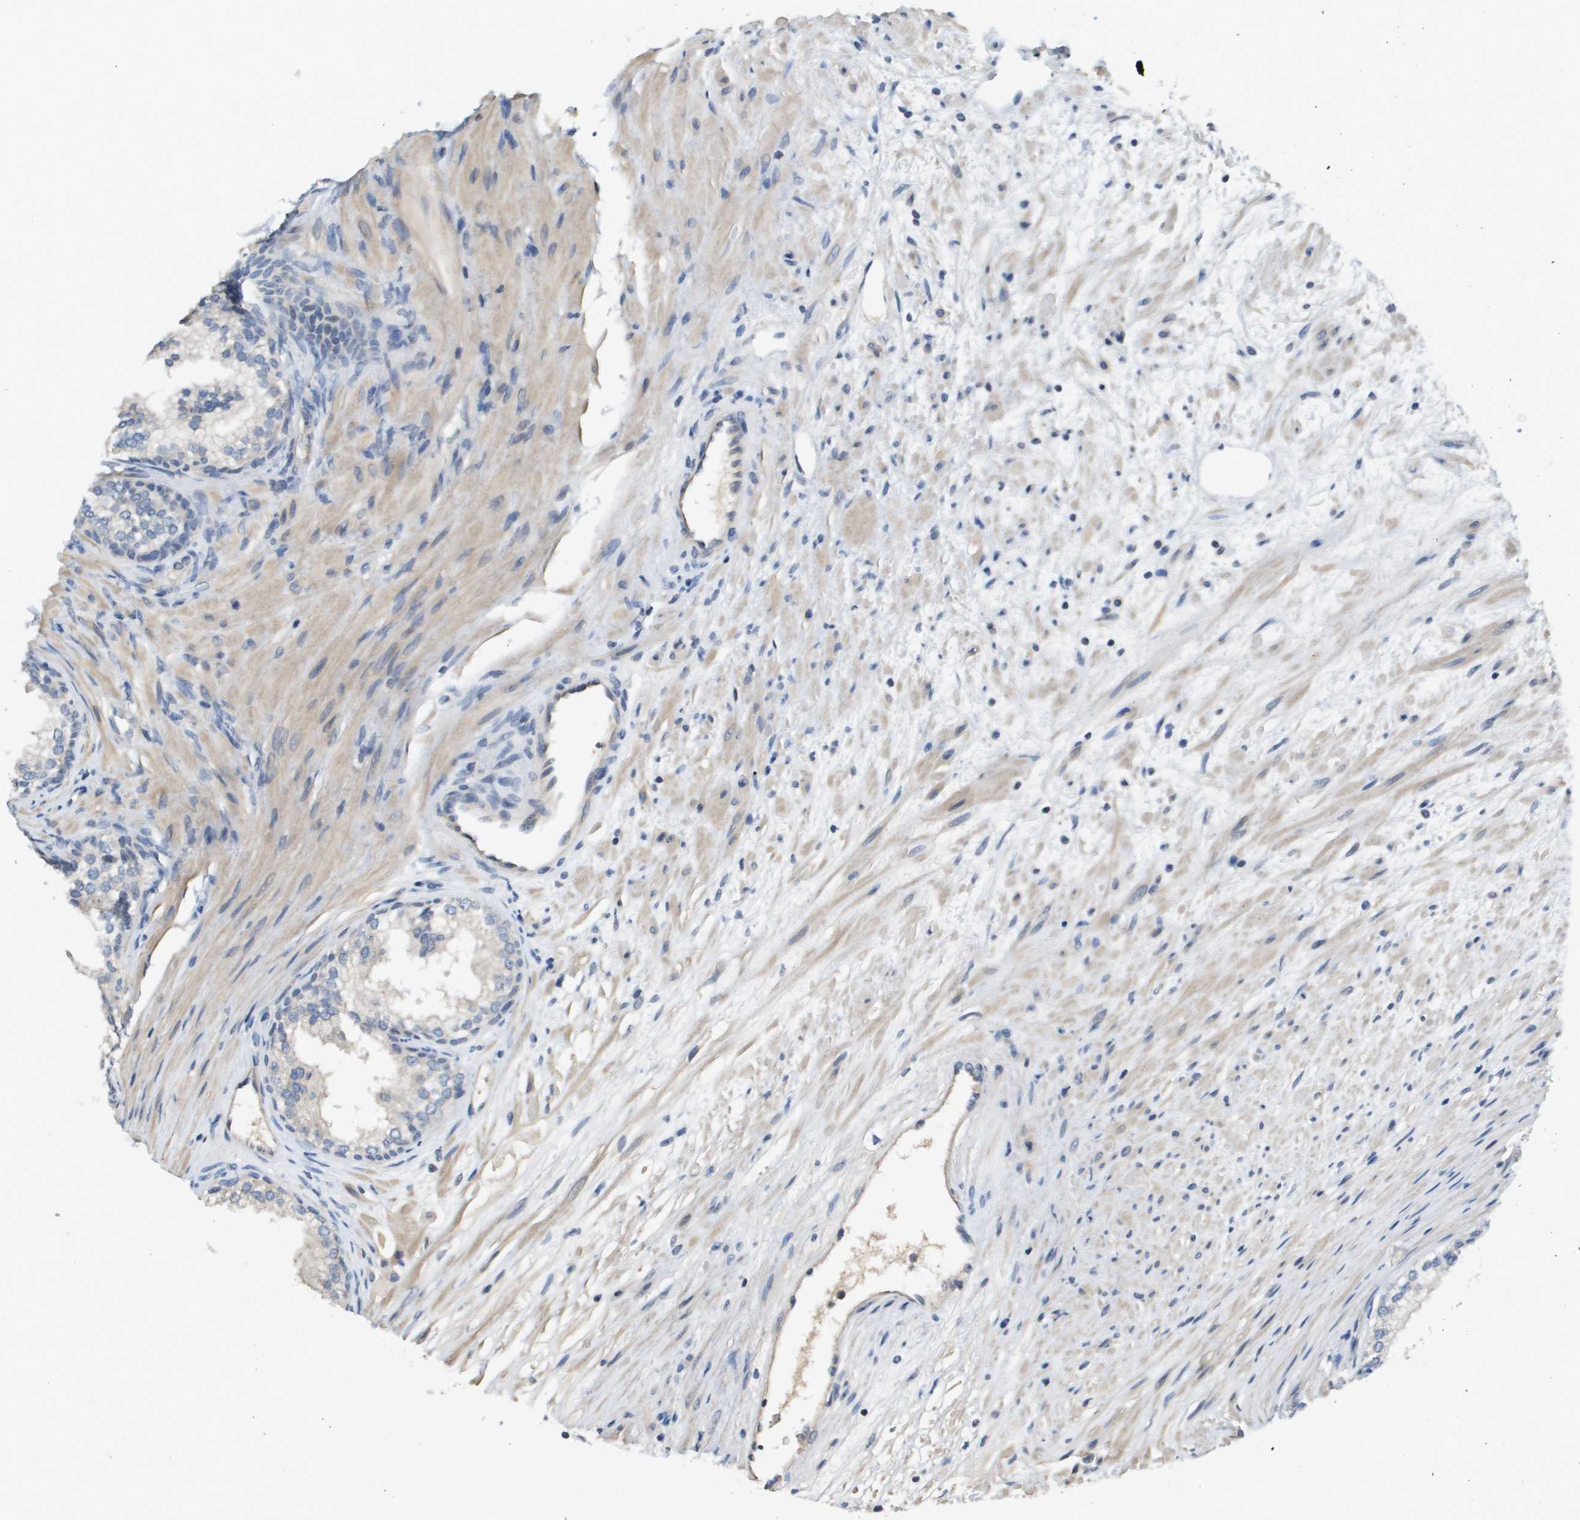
{"staining": {"intensity": "weak", "quantity": "<25%", "location": "cytoplasmic/membranous"}, "tissue": "prostate", "cell_type": "Glandular cells", "image_type": "normal", "snomed": [{"axis": "morphology", "description": "Normal tissue, NOS"}, {"axis": "topography", "description": "Prostate"}], "caption": "This is a image of immunohistochemistry (IHC) staining of normal prostate, which shows no expression in glandular cells. Brightfield microscopy of immunohistochemistry stained with DAB (3,3'-diaminobenzidine) (brown) and hematoxylin (blue), captured at high magnification.", "gene": "CAPN11", "patient": {"sex": "male", "age": 76}}